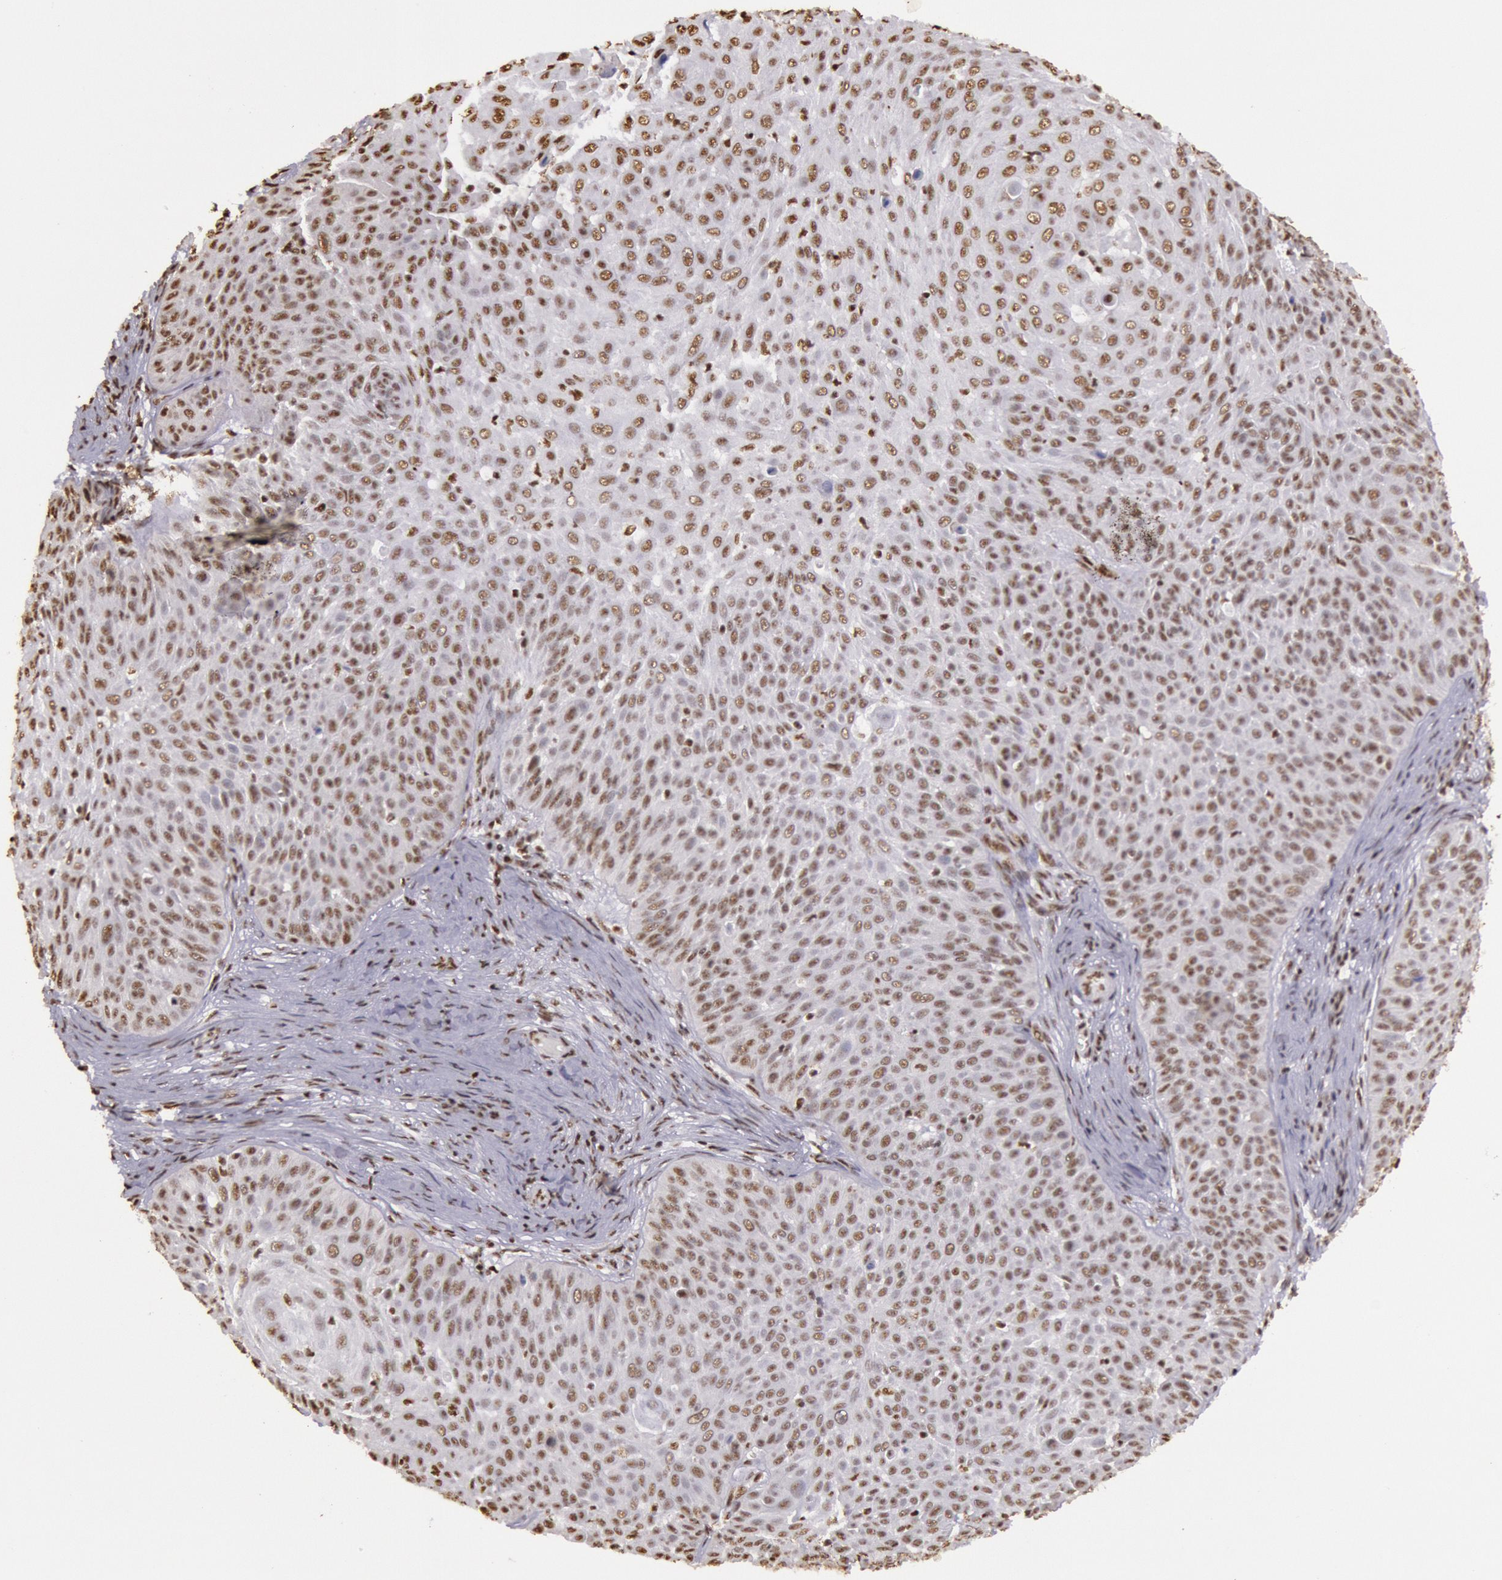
{"staining": {"intensity": "moderate", "quantity": "25%-75%", "location": "nuclear"}, "tissue": "skin cancer", "cell_type": "Tumor cells", "image_type": "cancer", "snomed": [{"axis": "morphology", "description": "Squamous cell carcinoma, NOS"}, {"axis": "topography", "description": "Skin"}], "caption": "Skin cancer (squamous cell carcinoma) stained for a protein (brown) exhibits moderate nuclear positive positivity in about 25%-75% of tumor cells.", "gene": "HNRNPH2", "patient": {"sex": "male", "age": 82}}